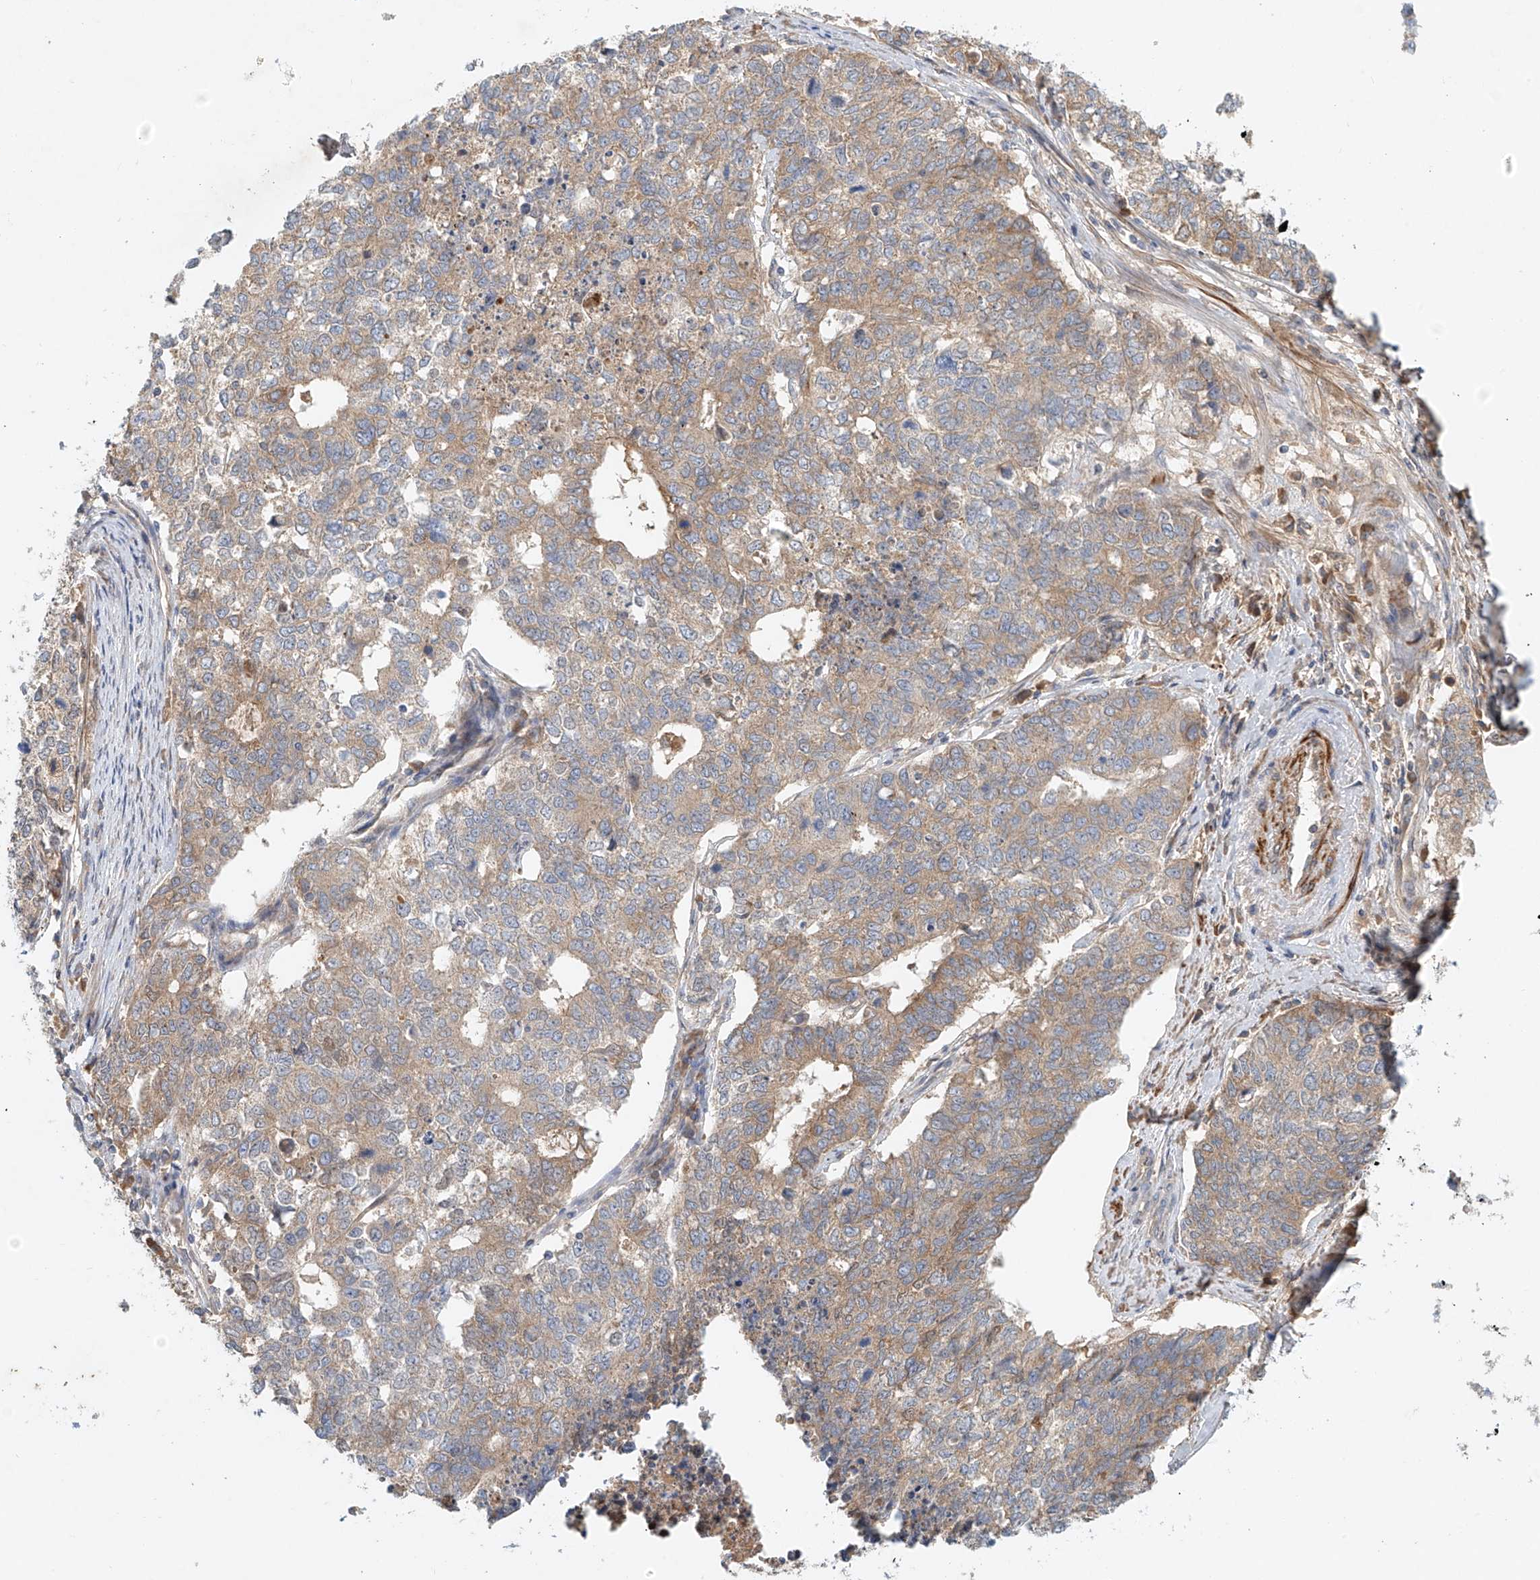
{"staining": {"intensity": "moderate", "quantity": "25%-75%", "location": "cytoplasmic/membranous"}, "tissue": "cervical cancer", "cell_type": "Tumor cells", "image_type": "cancer", "snomed": [{"axis": "morphology", "description": "Squamous cell carcinoma, NOS"}, {"axis": "topography", "description": "Cervix"}], "caption": "This is a micrograph of IHC staining of cervical cancer (squamous cell carcinoma), which shows moderate staining in the cytoplasmic/membranous of tumor cells.", "gene": "LYRM9", "patient": {"sex": "female", "age": 63}}